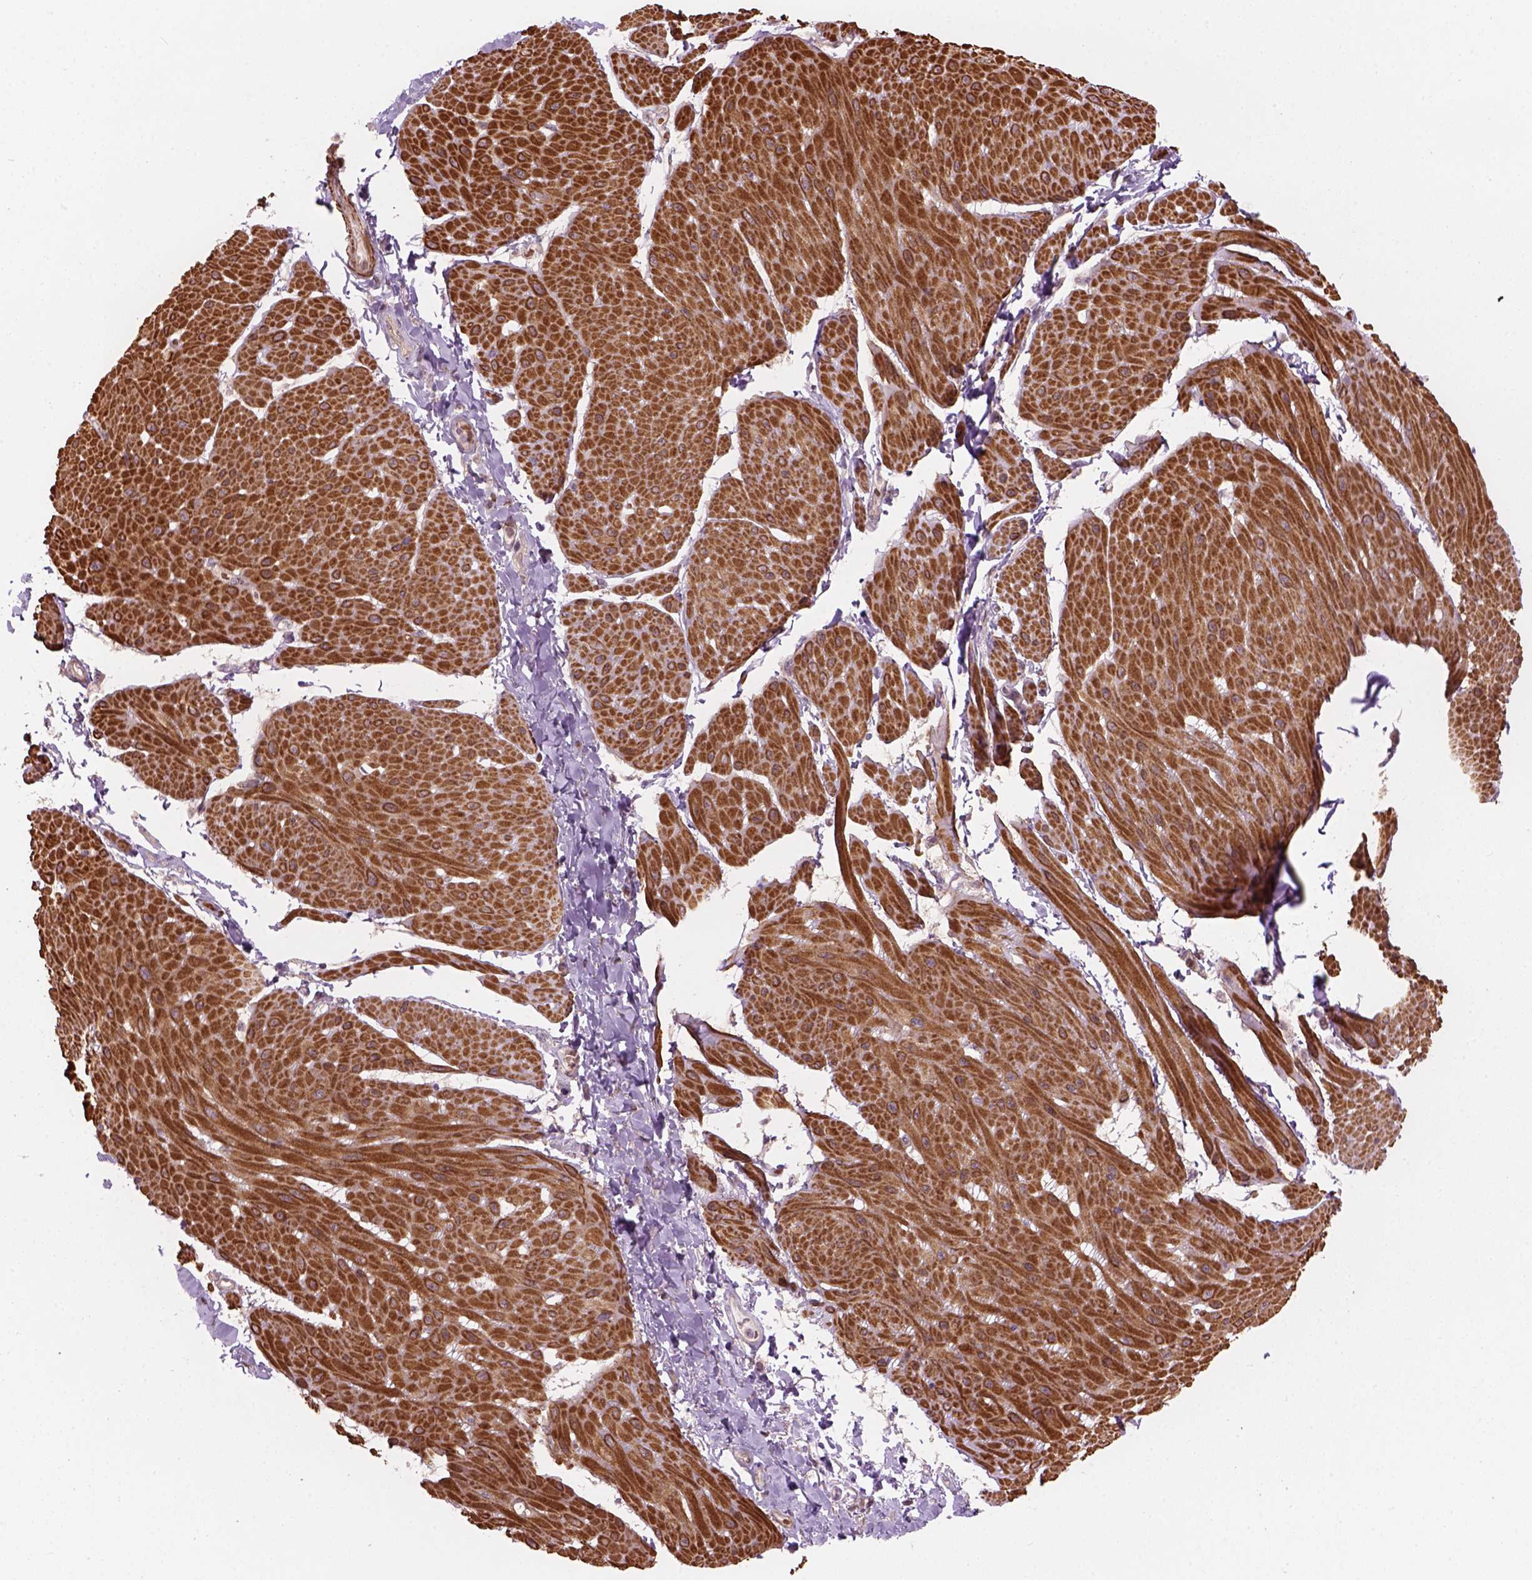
{"staining": {"intensity": "weak", "quantity": ">75%", "location": "nuclear"}, "tissue": "adipose tissue", "cell_type": "Adipocytes", "image_type": "normal", "snomed": [{"axis": "morphology", "description": "Normal tissue, NOS"}, {"axis": "topography", "description": "Urinary bladder"}, {"axis": "topography", "description": "Peripheral nerve tissue"}], "caption": "Immunohistochemistry staining of unremarkable adipose tissue, which reveals low levels of weak nuclear expression in approximately >75% of adipocytes indicating weak nuclear protein expression. The staining was performed using DAB (3,3'-diaminobenzidine) (brown) for protein detection and nuclei were counterstained in hematoxylin (blue).", "gene": "PSMD11", "patient": {"sex": "female", "age": 60}}